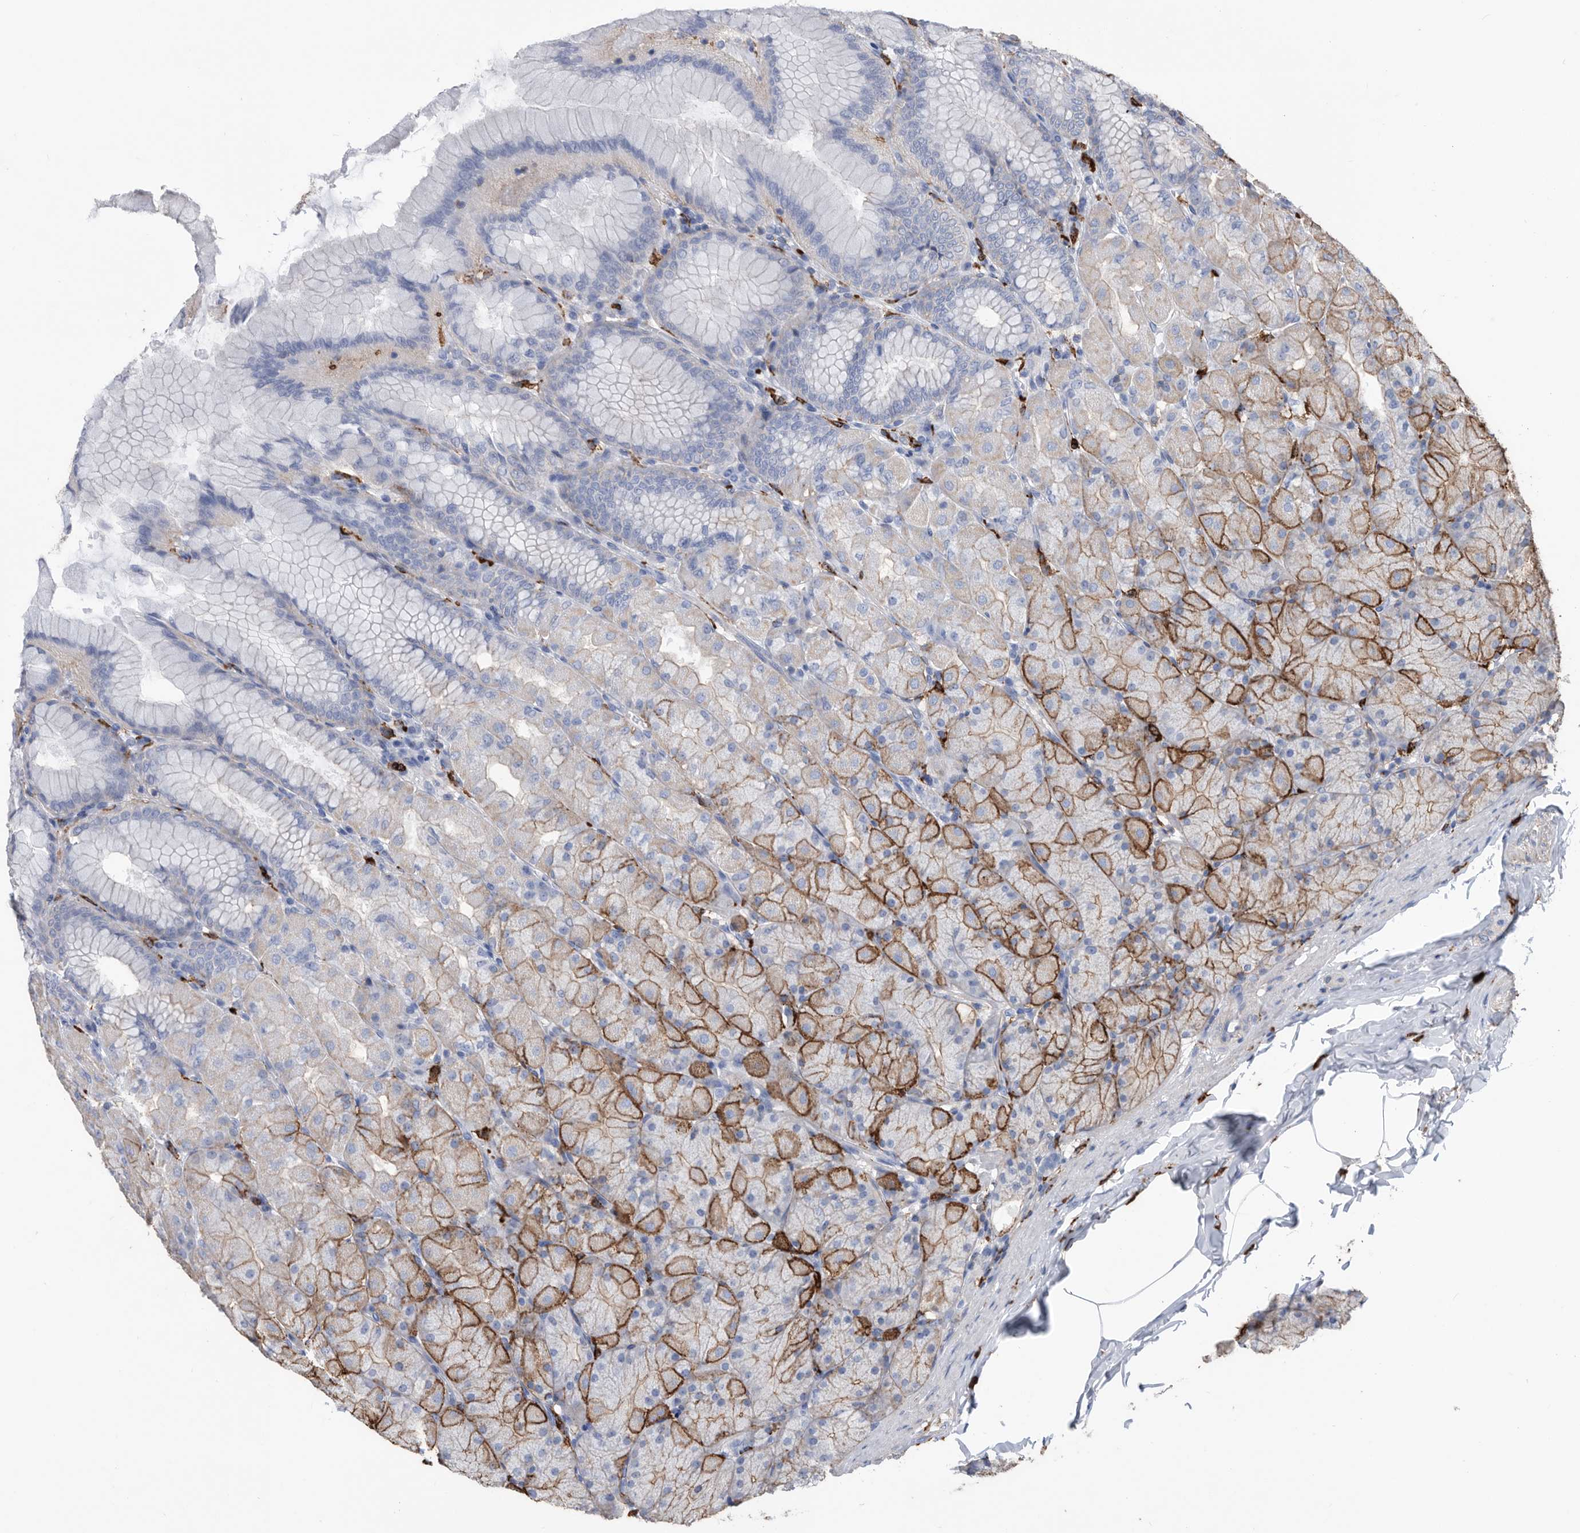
{"staining": {"intensity": "moderate", "quantity": "25%-75%", "location": "cytoplasmic/membranous"}, "tissue": "stomach", "cell_type": "Glandular cells", "image_type": "normal", "snomed": [{"axis": "morphology", "description": "Normal tissue, NOS"}, {"axis": "topography", "description": "Stomach, upper"}], "caption": "A medium amount of moderate cytoplasmic/membranous positivity is present in about 25%-75% of glandular cells in normal stomach.", "gene": "MS4A4A", "patient": {"sex": "female", "age": 56}}